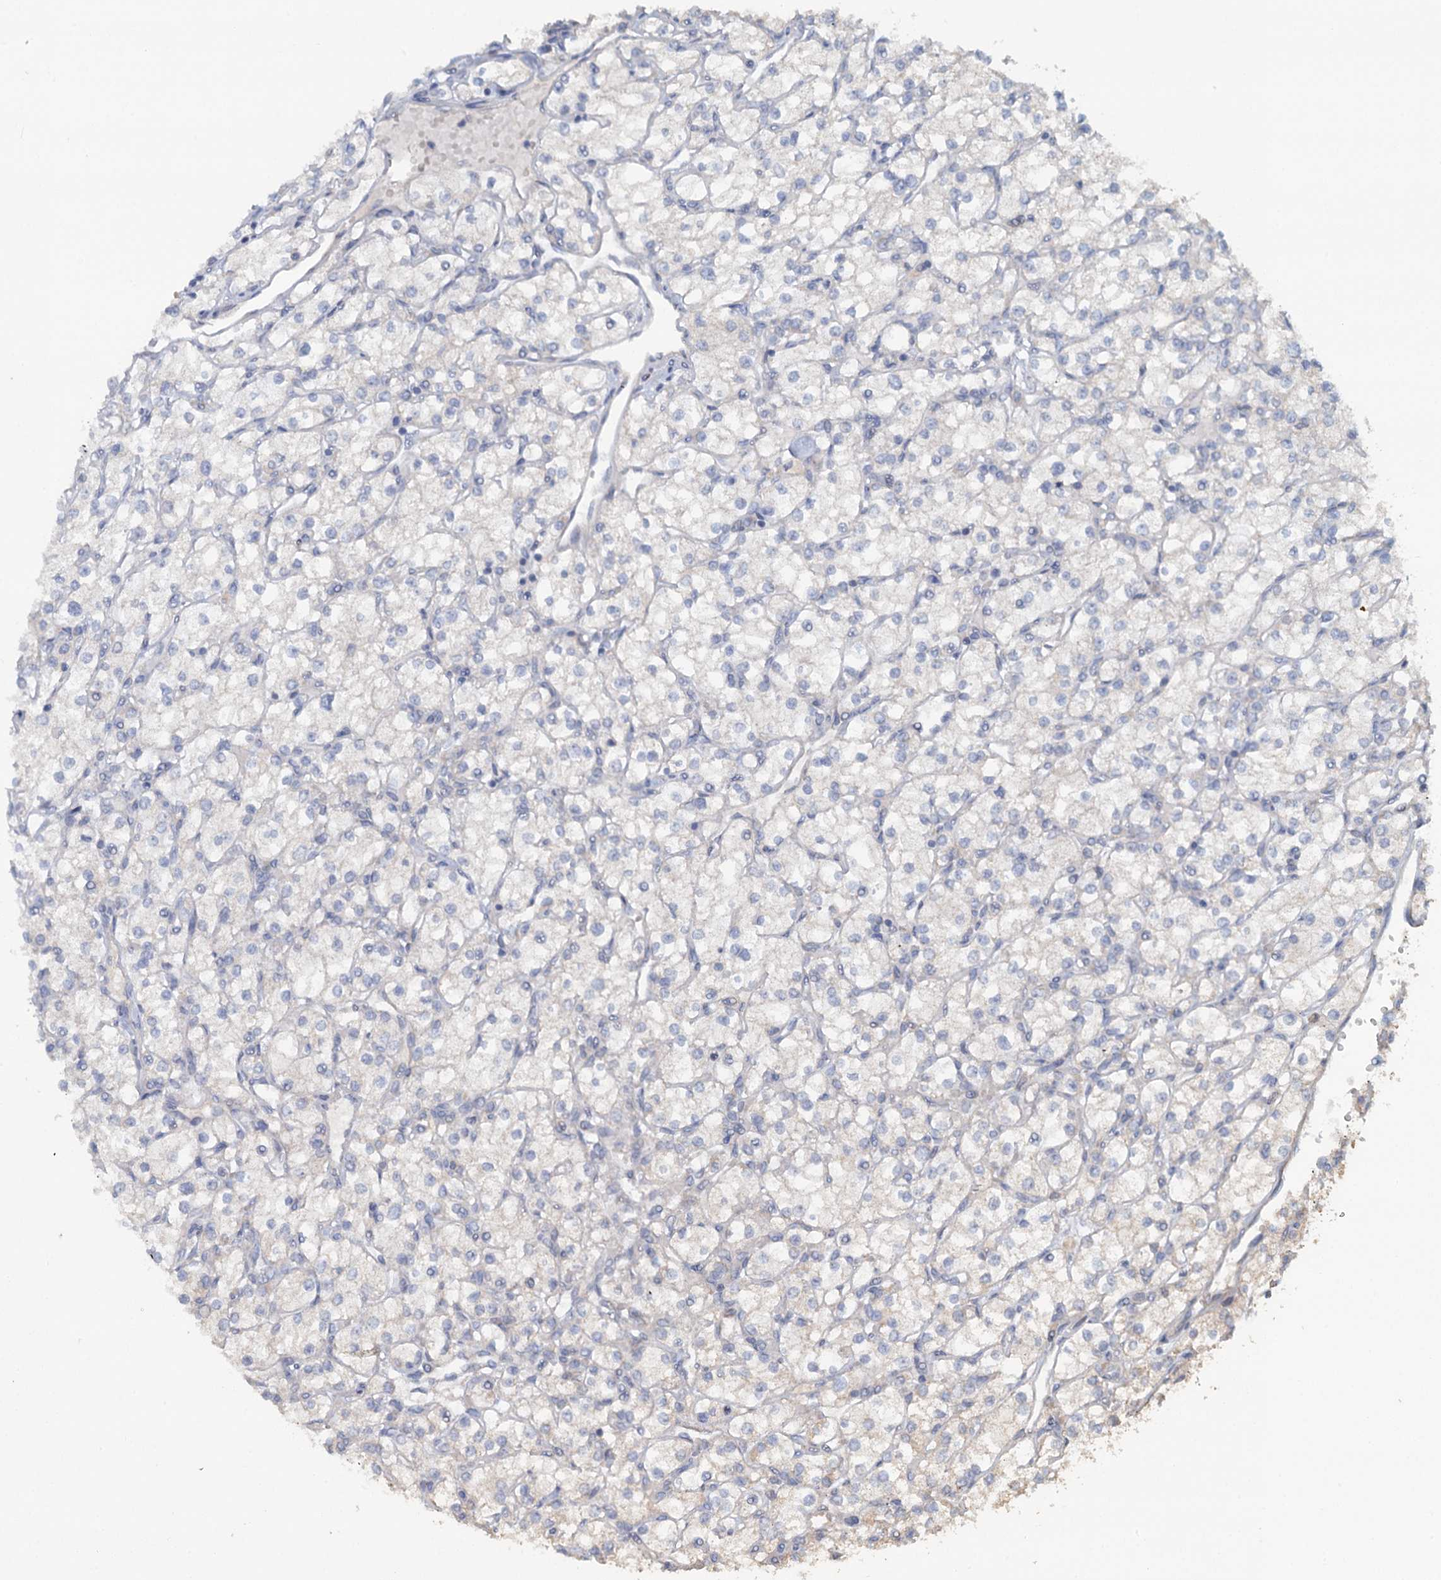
{"staining": {"intensity": "negative", "quantity": "none", "location": "none"}, "tissue": "renal cancer", "cell_type": "Tumor cells", "image_type": "cancer", "snomed": [{"axis": "morphology", "description": "Adenocarcinoma, NOS"}, {"axis": "topography", "description": "Kidney"}], "caption": "Immunohistochemical staining of human renal cancer displays no significant staining in tumor cells.", "gene": "FUNDC1", "patient": {"sex": "male", "age": 80}}